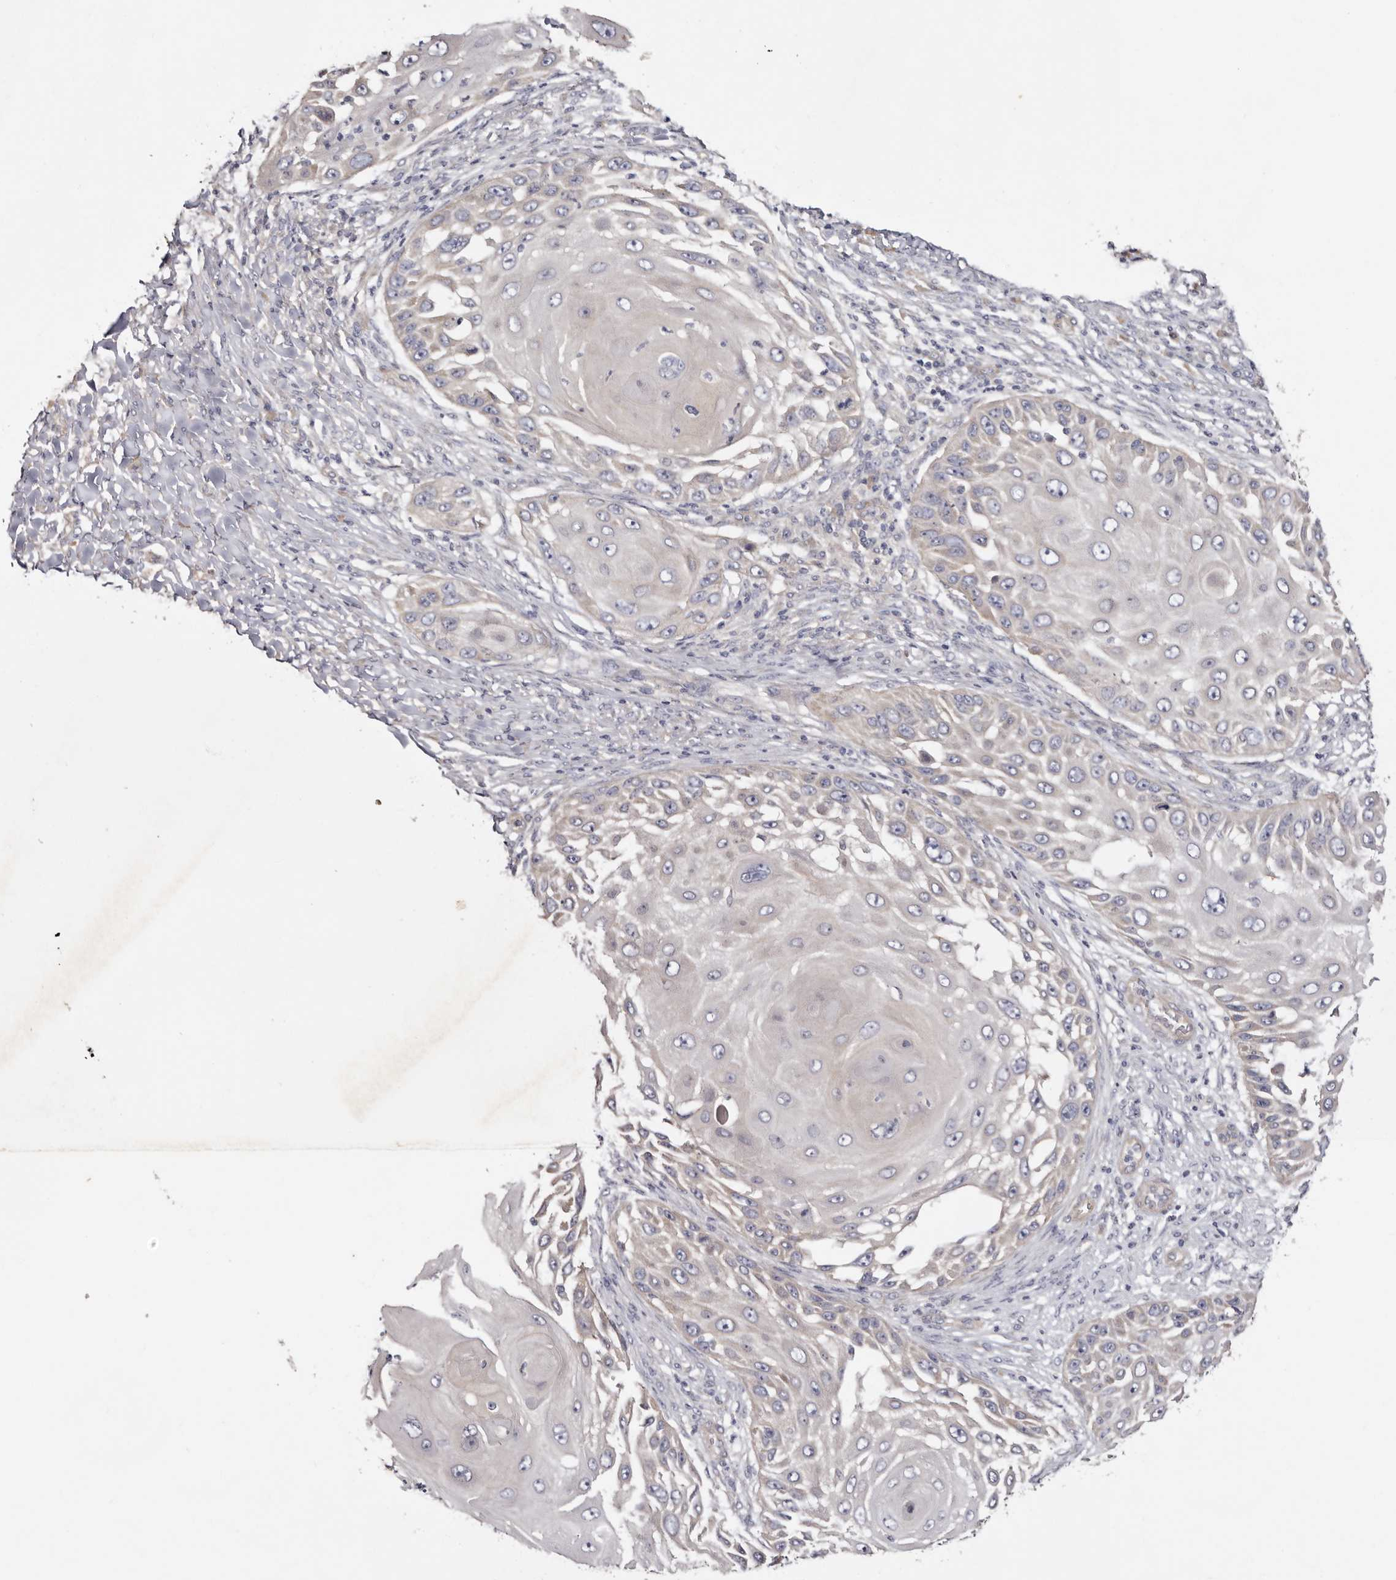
{"staining": {"intensity": "negative", "quantity": "none", "location": "none"}, "tissue": "skin cancer", "cell_type": "Tumor cells", "image_type": "cancer", "snomed": [{"axis": "morphology", "description": "Squamous cell carcinoma, NOS"}, {"axis": "topography", "description": "Skin"}], "caption": "A high-resolution photomicrograph shows IHC staining of skin squamous cell carcinoma, which displays no significant expression in tumor cells.", "gene": "FAM167B", "patient": {"sex": "female", "age": 44}}